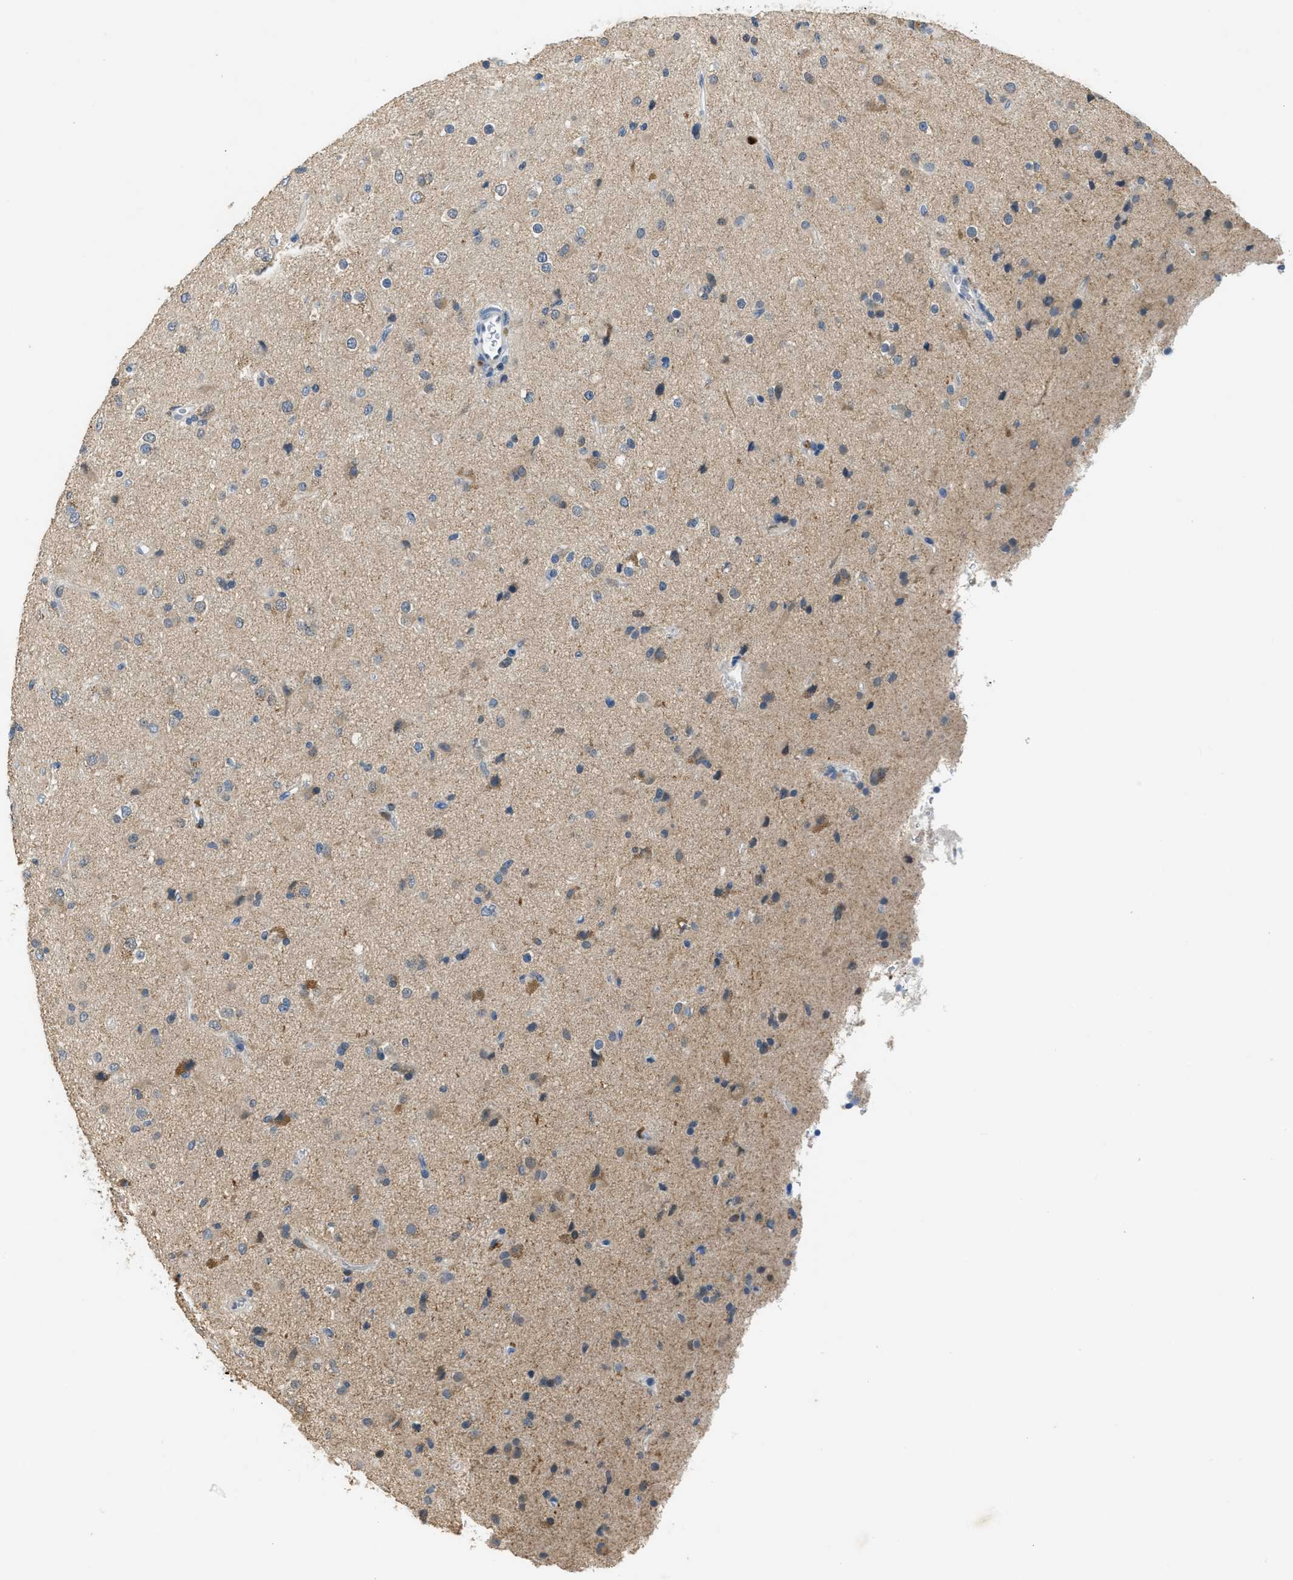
{"staining": {"intensity": "weak", "quantity": "25%-75%", "location": "cytoplasmic/membranous"}, "tissue": "glioma", "cell_type": "Tumor cells", "image_type": "cancer", "snomed": [{"axis": "morphology", "description": "Glioma, malignant, Low grade"}, {"axis": "topography", "description": "Brain"}], "caption": "About 25%-75% of tumor cells in glioma reveal weak cytoplasmic/membranous protein positivity as visualized by brown immunohistochemical staining.", "gene": "TOMM34", "patient": {"sex": "male", "age": 65}}